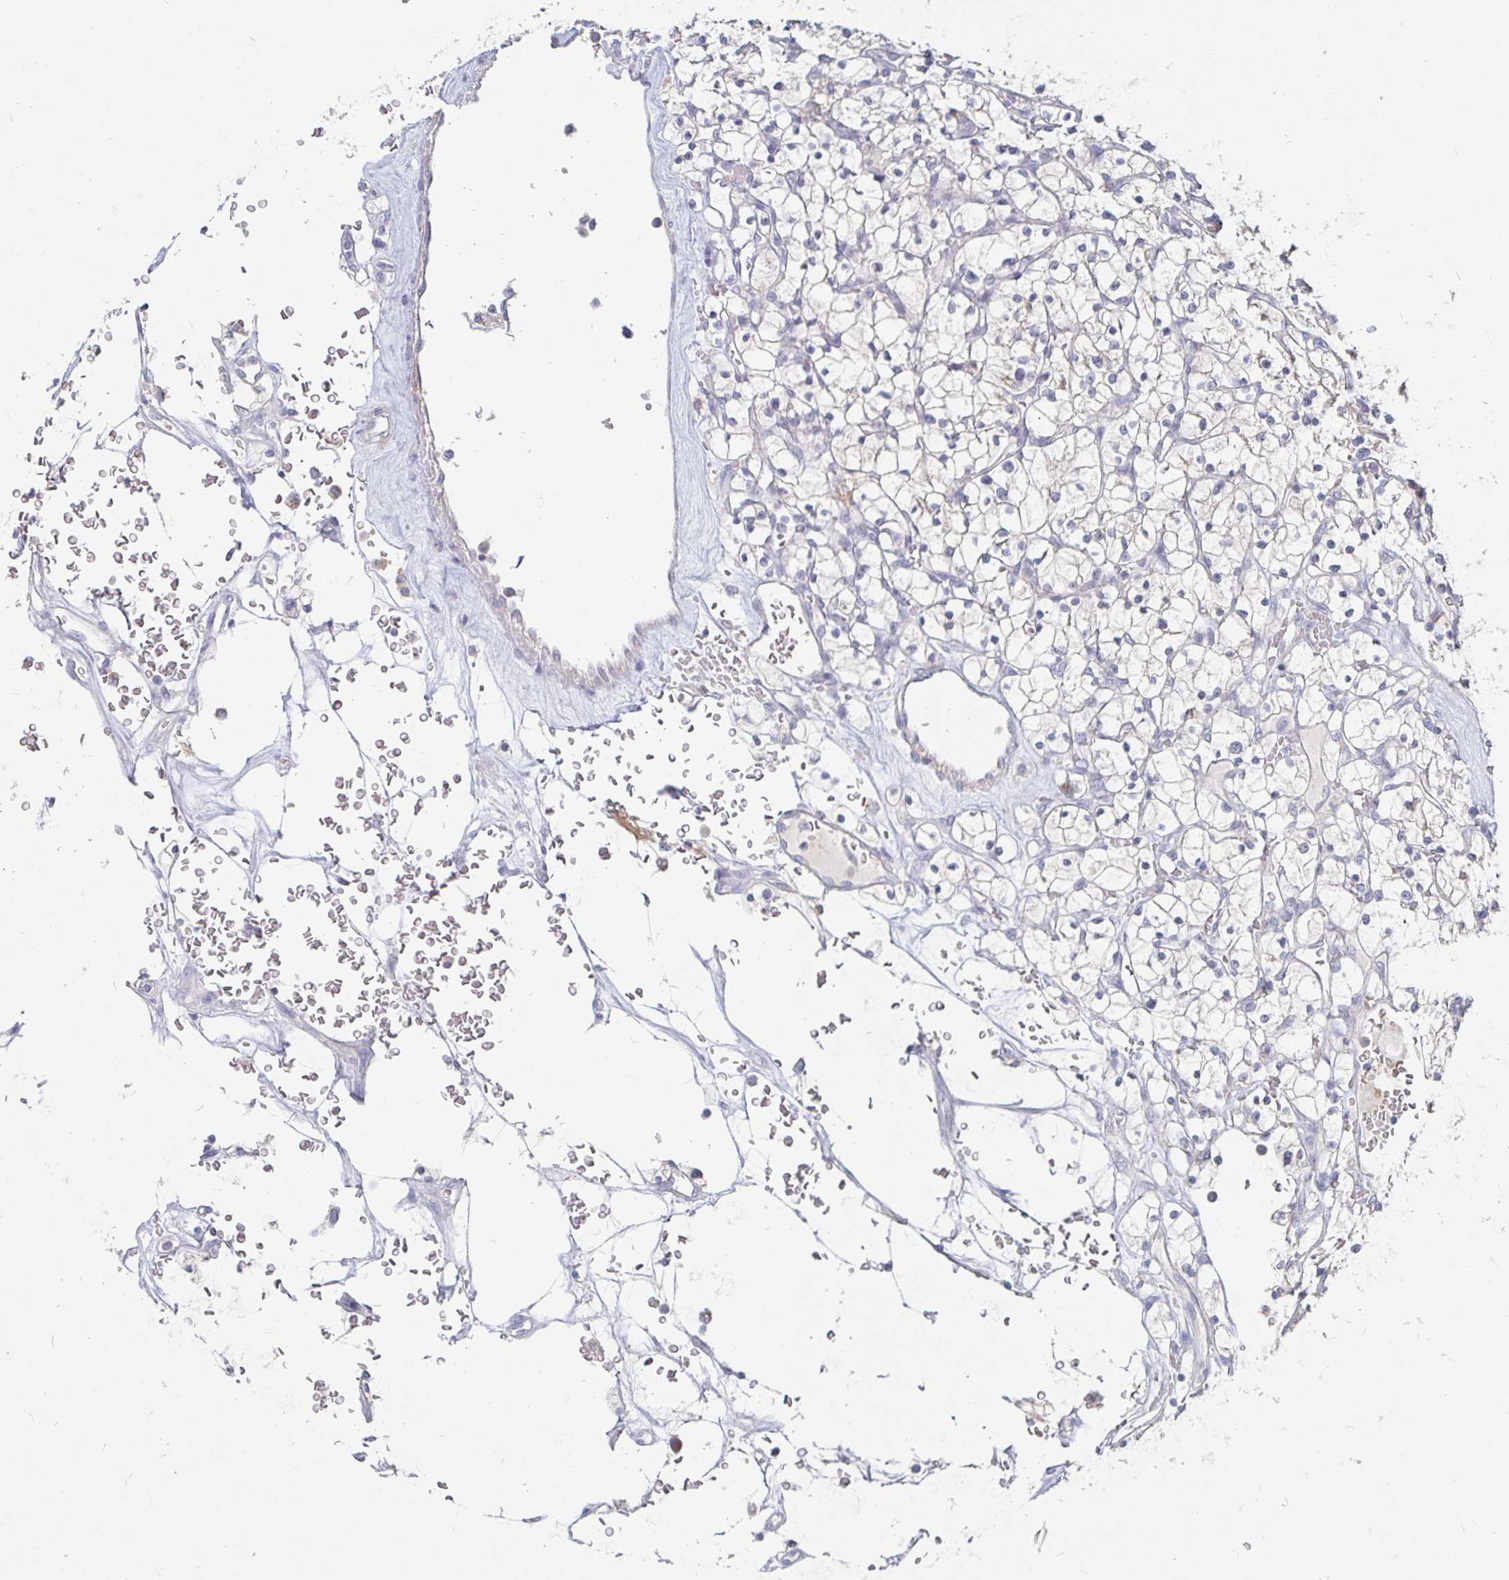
{"staining": {"intensity": "negative", "quantity": "none", "location": "none"}, "tissue": "renal cancer", "cell_type": "Tumor cells", "image_type": "cancer", "snomed": [{"axis": "morphology", "description": "Adenocarcinoma, NOS"}, {"axis": "topography", "description": "Kidney"}], "caption": "A photomicrograph of human renal cancer (adenocarcinoma) is negative for staining in tumor cells.", "gene": "SPPL3", "patient": {"sex": "female", "age": 64}}